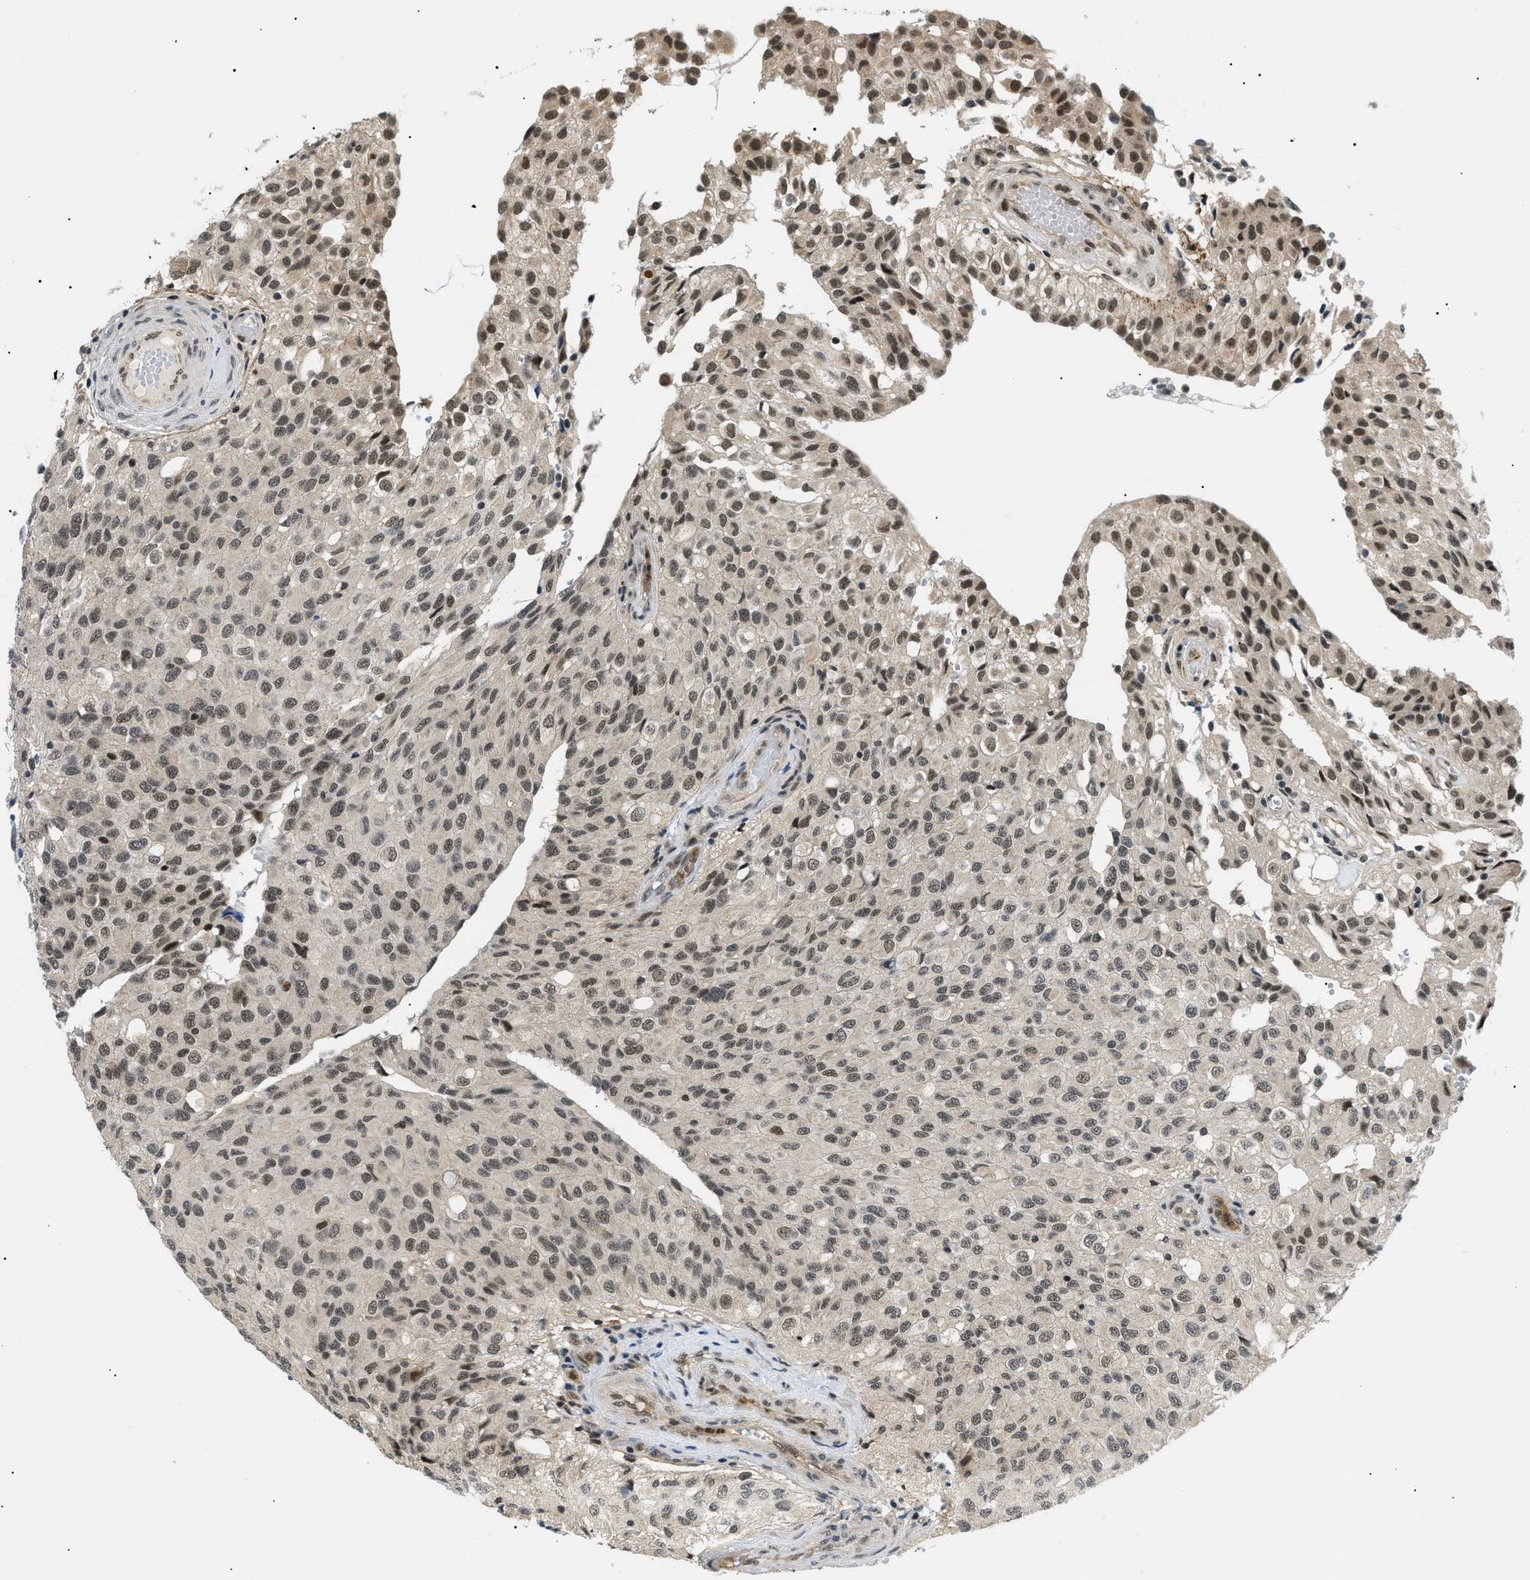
{"staining": {"intensity": "strong", "quantity": ">75%", "location": "nuclear"}, "tissue": "glioma", "cell_type": "Tumor cells", "image_type": "cancer", "snomed": [{"axis": "morphology", "description": "Glioma, malignant, High grade"}, {"axis": "topography", "description": "Brain"}], "caption": "High-grade glioma (malignant) stained with DAB immunohistochemistry (IHC) demonstrates high levels of strong nuclear expression in approximately >75% of tumor cells.", "gene": "RBM15", "patient": {"sex": "male", "age": 32}}